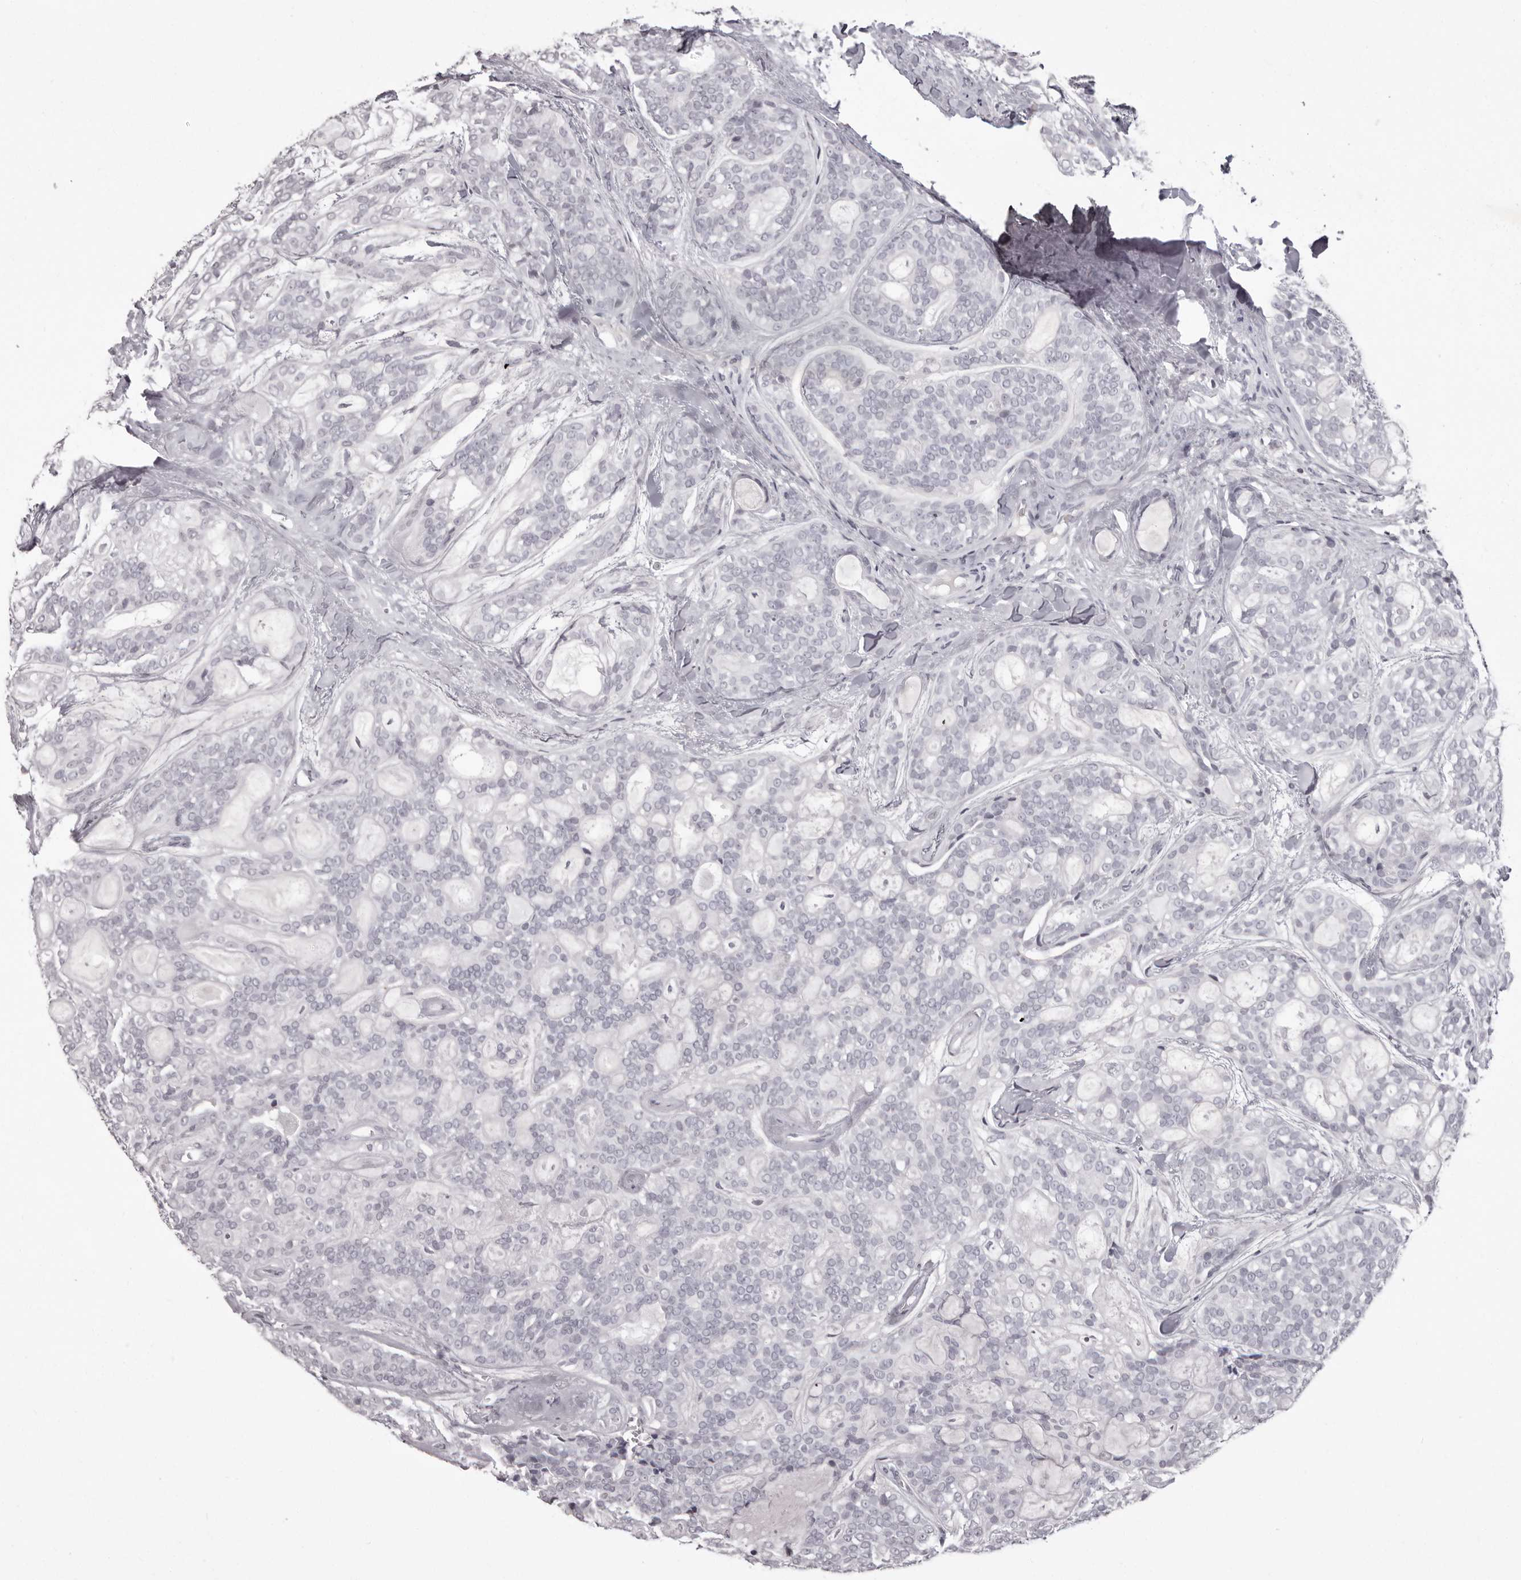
{"staining": {"intensity": "negative", "quantity": "none", "location": "none"}, "tissue": "head and neck cancer", "cell_type": "Tumor cells", "image_type": "cancer", "snomed": [{"axis": "morphology", "description": "Adenocarcinoma, NOS"}, {"axis": "topography", "description": "Head-Neck"}], "caption": "This is an immunohistochemistry micrograph of adenocarcinoma (head and neck). There is no positivity in tumor cells.", "gene": "C8orf74", "patient": {"sex": "male", "age": 66}}